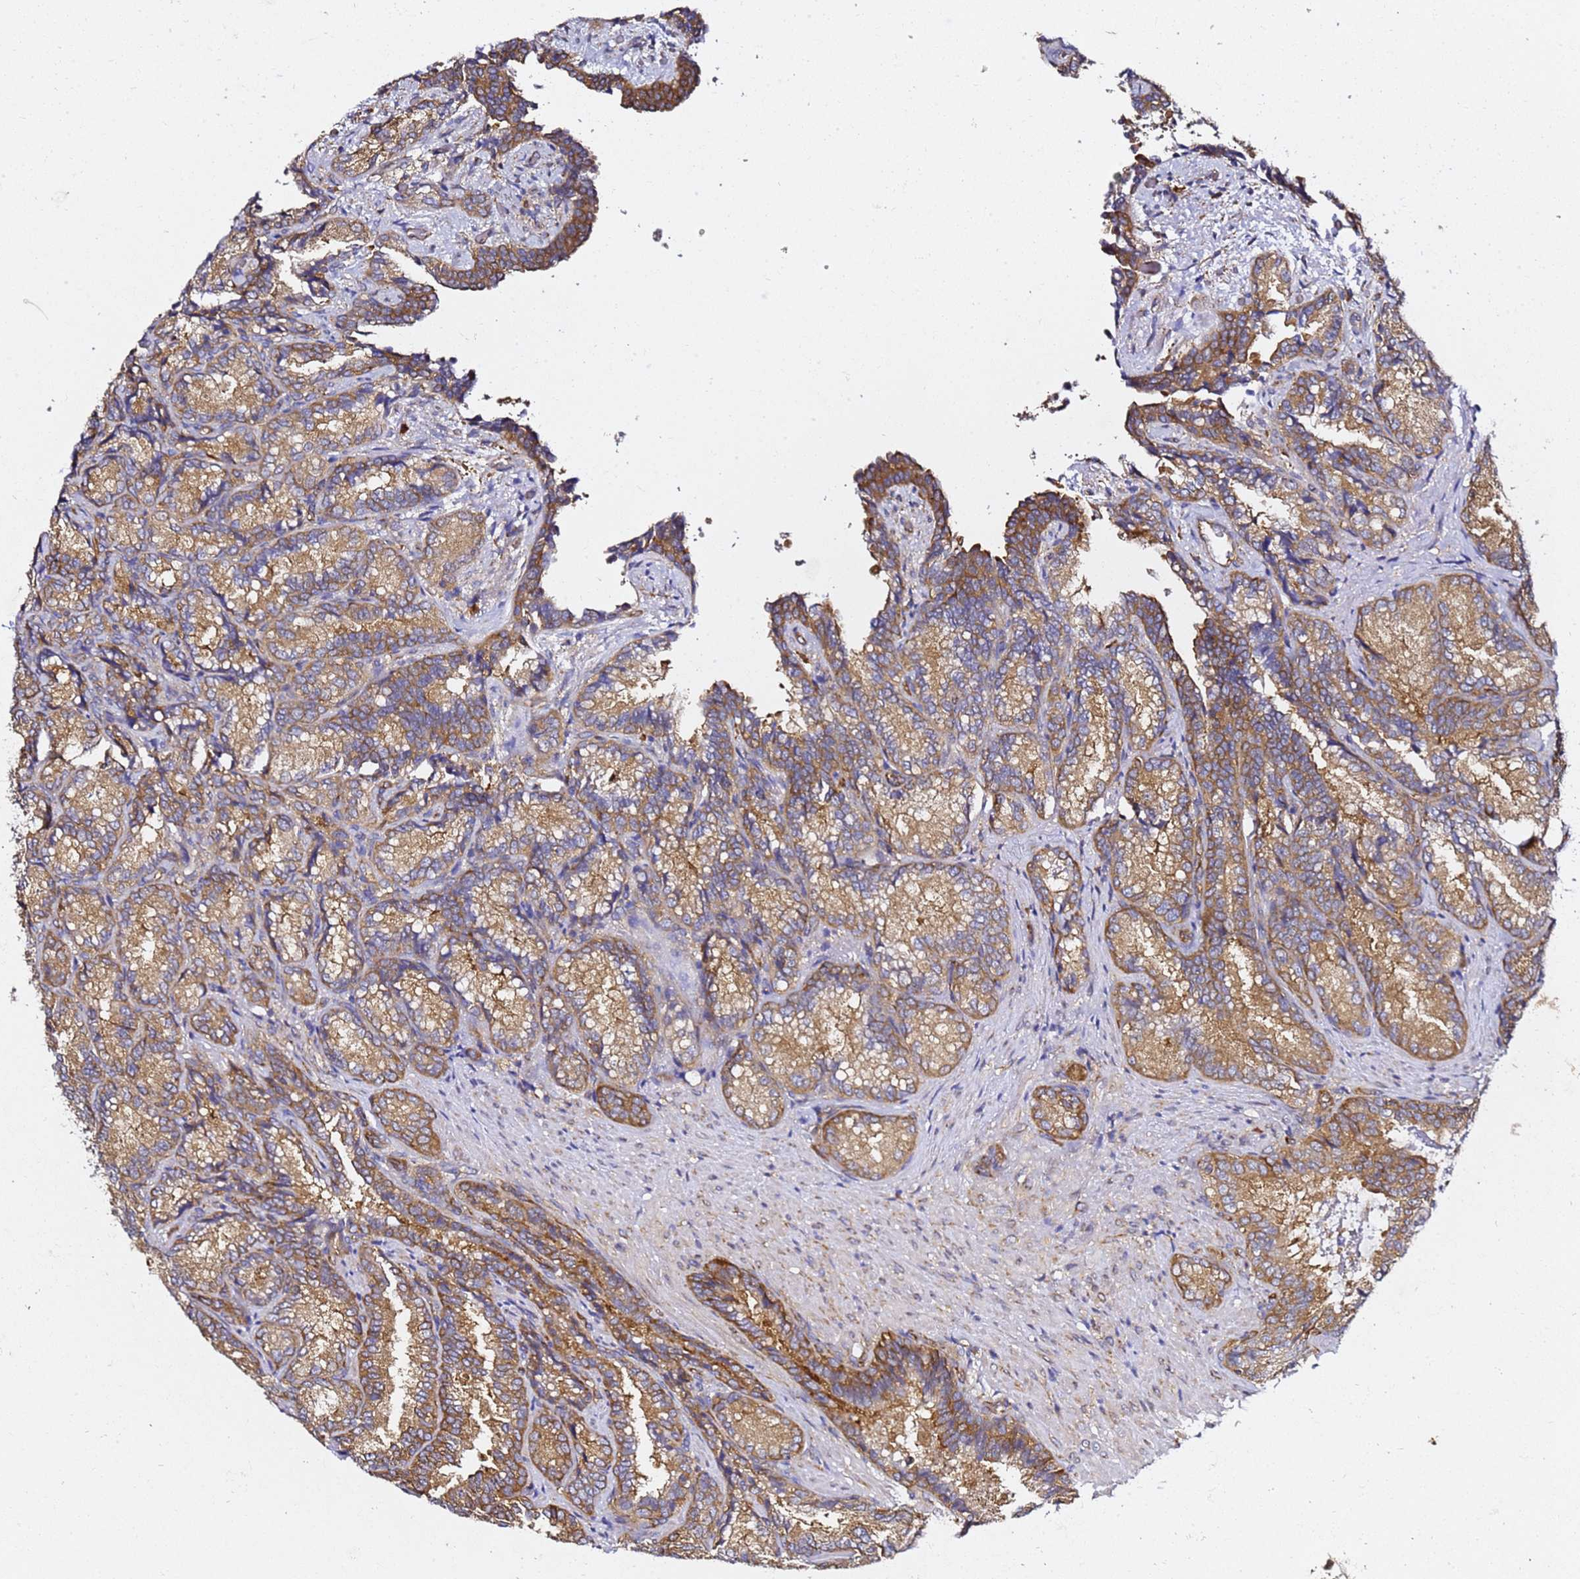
{"staining": {"intensity": "moderate", "quantity": ">75%", "location": "cytoplasmic/membranous"}, "tissue": "seminal vesicle", "cell_type": "Glandular cells", "image_type": "normal", "snomed": [{"axis": "morphology", "description": "Normal tissue, NOS"}, {"axis": "topography", "description": "Seminal veicle"}], "caption": "Protein staining of unremarkable seminal vesicle displays moderate cytoplasmic/membranous positivity in approximately >75% of glandular cells.", "gene": "TPST1", "patient": {"sex": "male", "age": 58}}